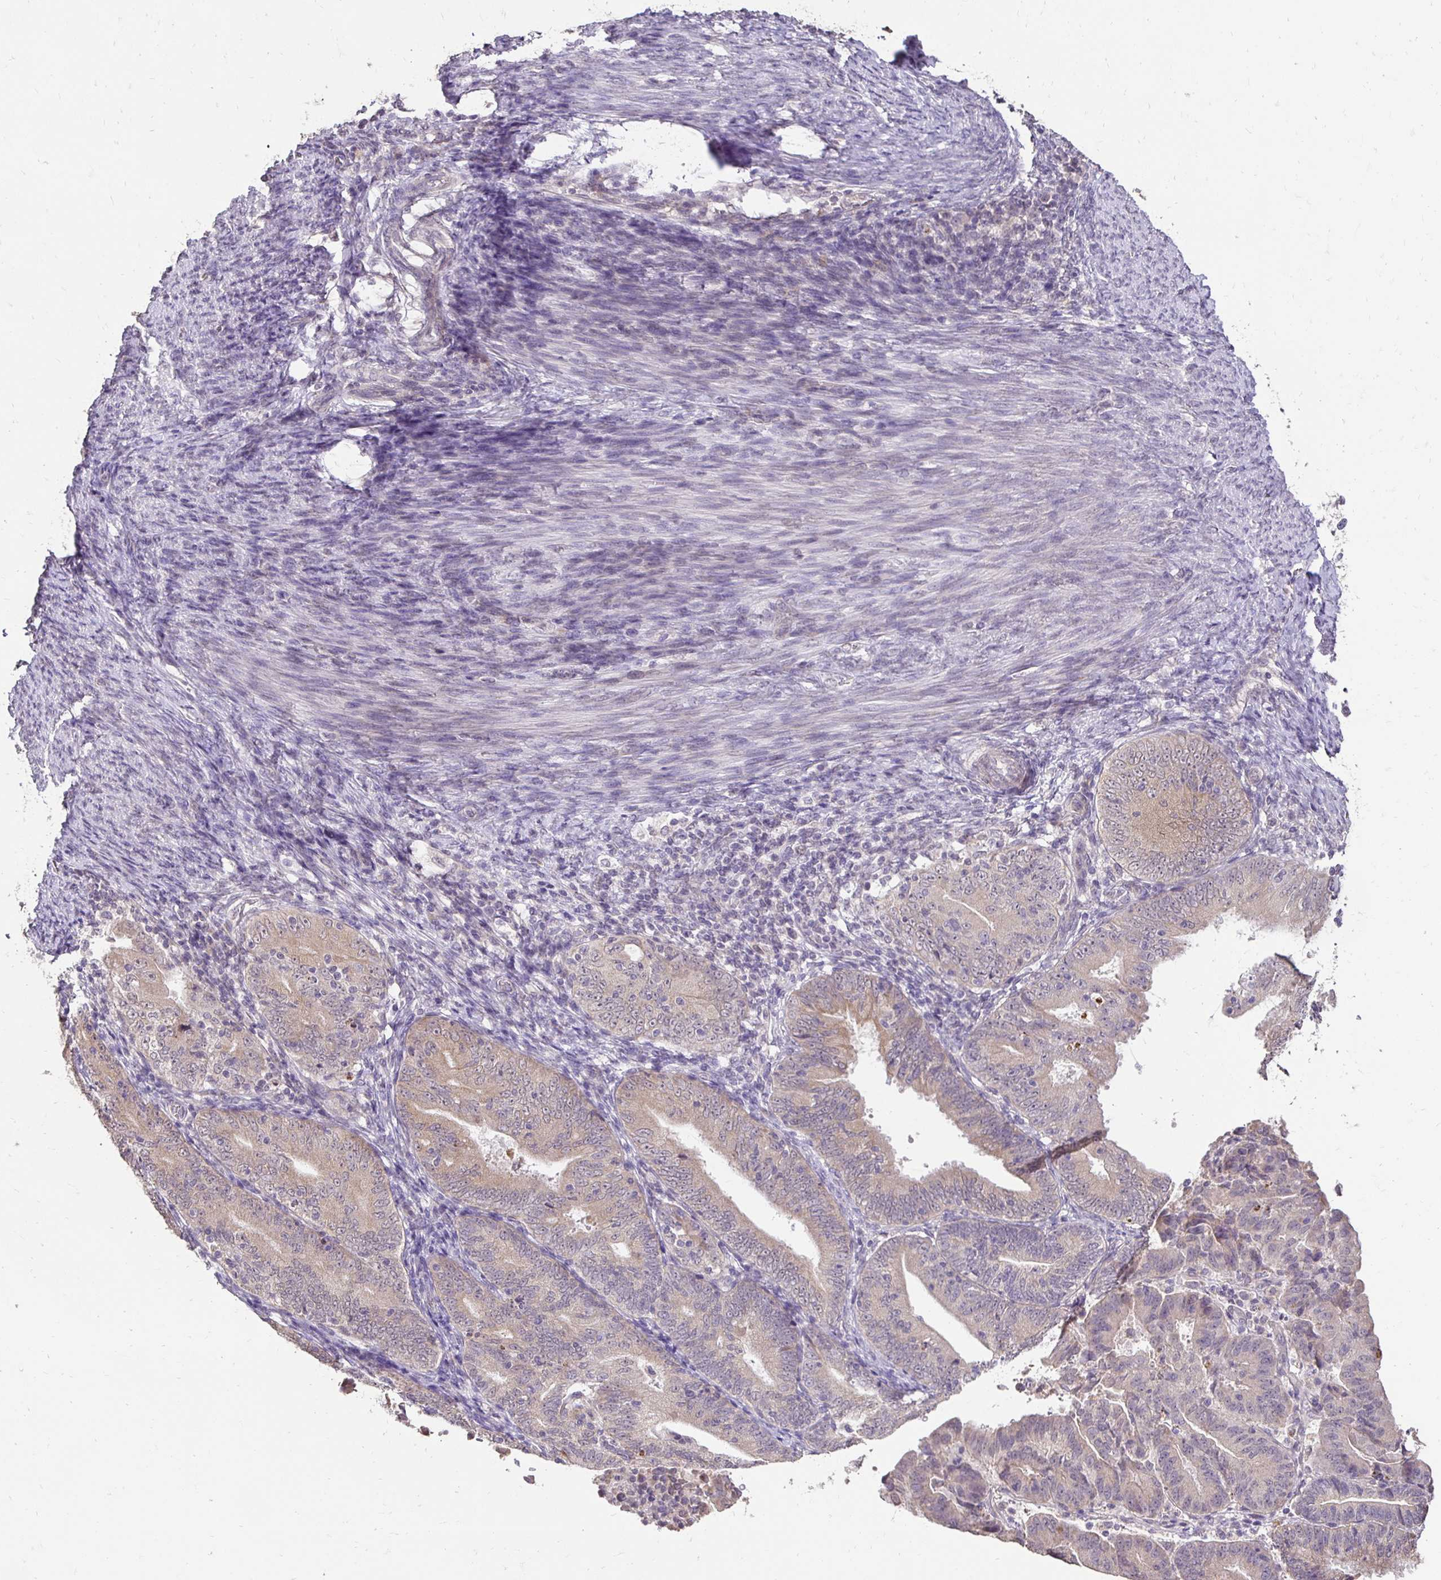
{"staining": {"intensity": "weak", "quantity": ">75%", "location": "cytoplasmic/membranous"}, "tissue": "endometrial cancer", "cell_type": "Tumor cells", "image_type": "cancer", "snomed": [{"axis": "morphology", "description": "Adenocarcinoma, NOS"}, {"axis": "topography", "description": "Endometrium"}], "caption": "IHC of human endometrial adenocarcinoma exhibits low levels of weak cytoplasmic/membranous positivity in approximately >75% of tumor cells.", "gene": "RHEBL1", "patient": {"sex": "female", "age": 70}}